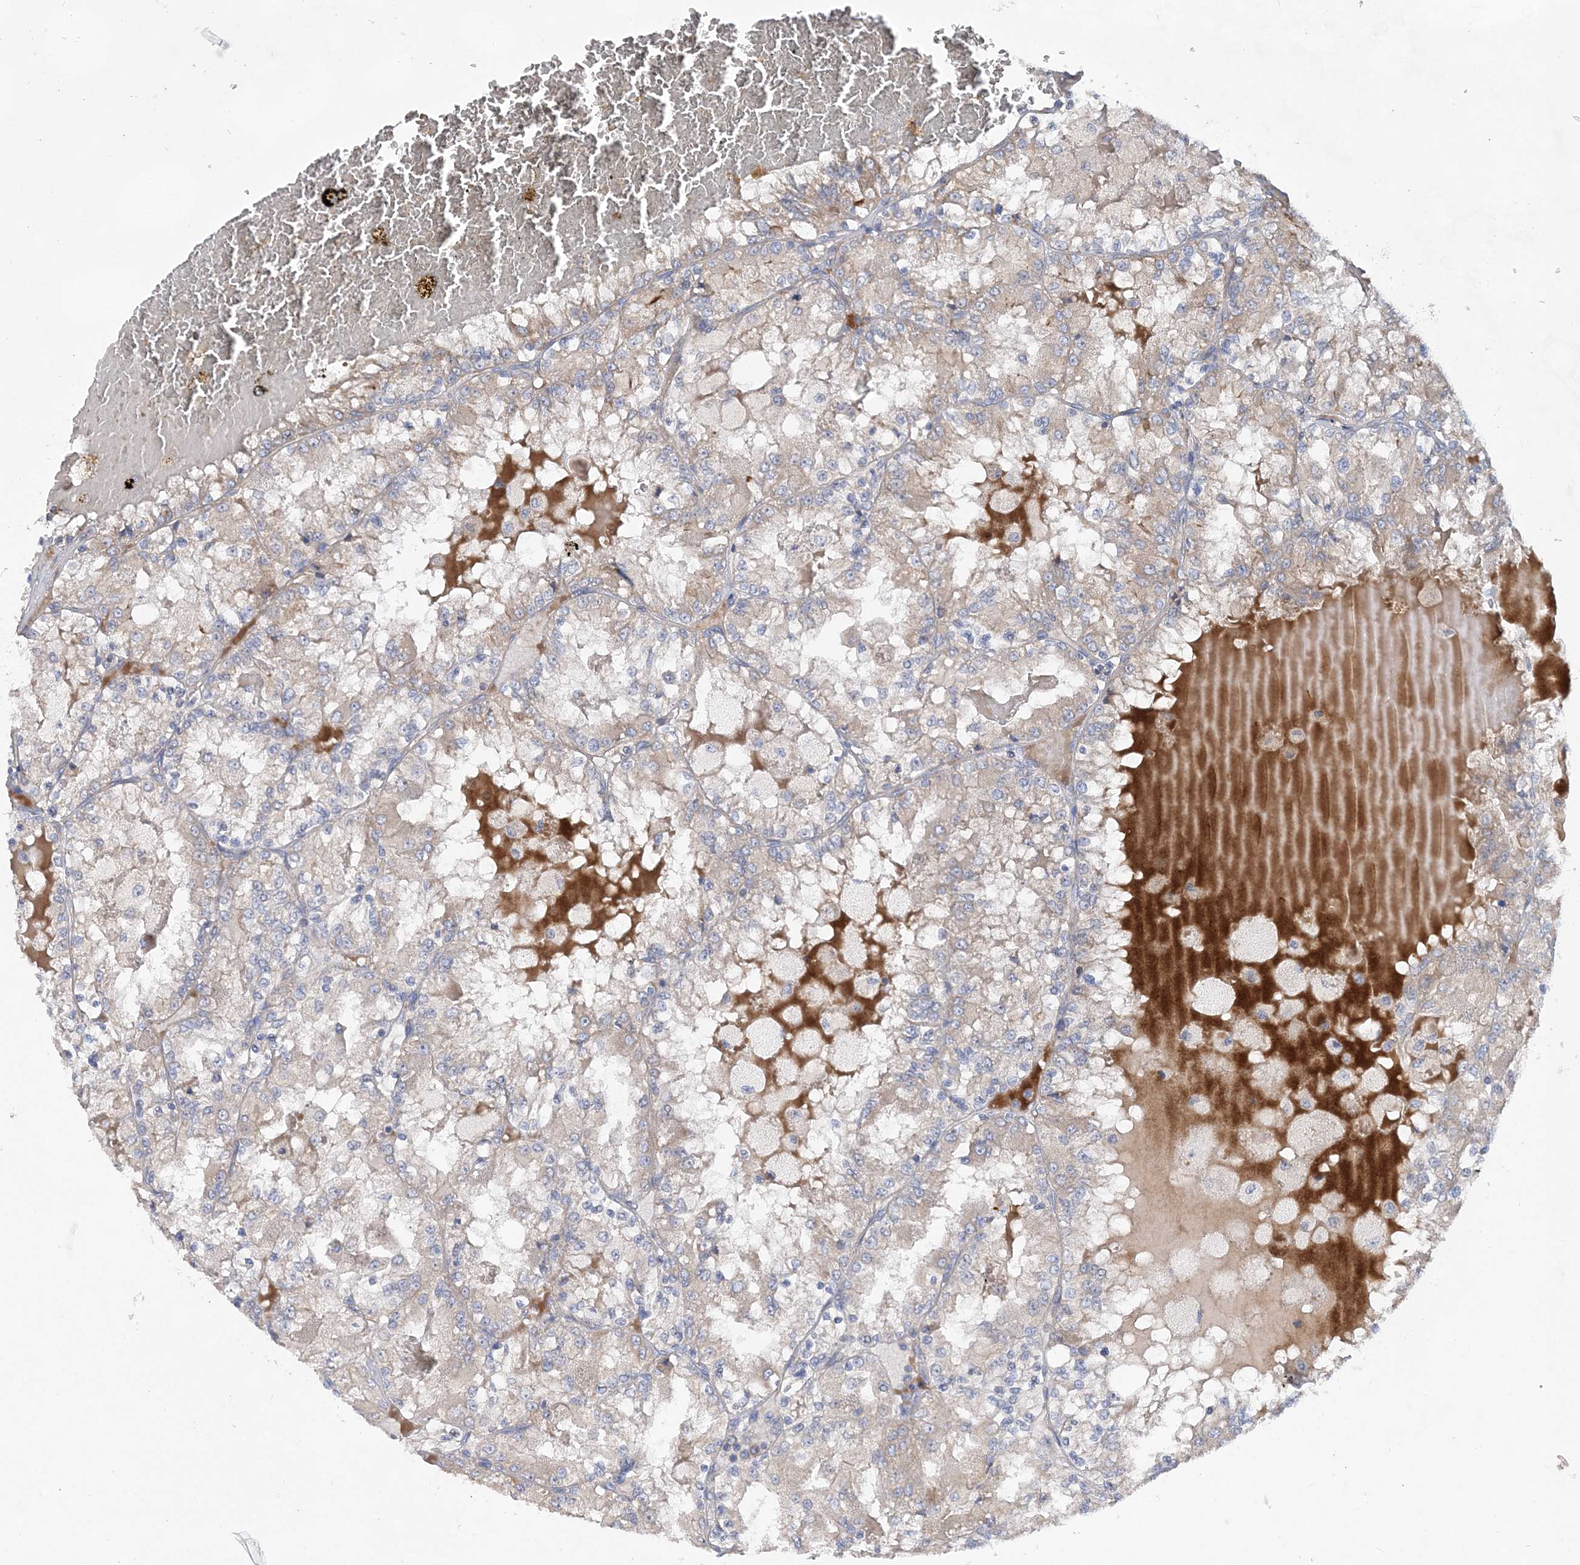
{"staining": {"intensity": "negative", "quantity": "none", "location": "none"}, "tissue": "renal cancer", "cell_type": "Tumor cells", "image_type": "cancer", "snomed": [{"axis": "morphology", "description": "Adenocarcinoma, NOS"}, {"axis": "topography", "description": "Kidney"}], "caption": "IHC photomicrograph of renal cancer (adenocarcinoma) stained for a protein (brown), which displays no expression in tumor cells. The staining was performed using DAB (3,3'-diaminobenzidine) to visualize the protein expression in brown, while the nuclei were stained in blue with hematoxylin (Magnification: 20x).", "gene": "TRAPPC13", "patient": {"sex": "female", "age": 56}}